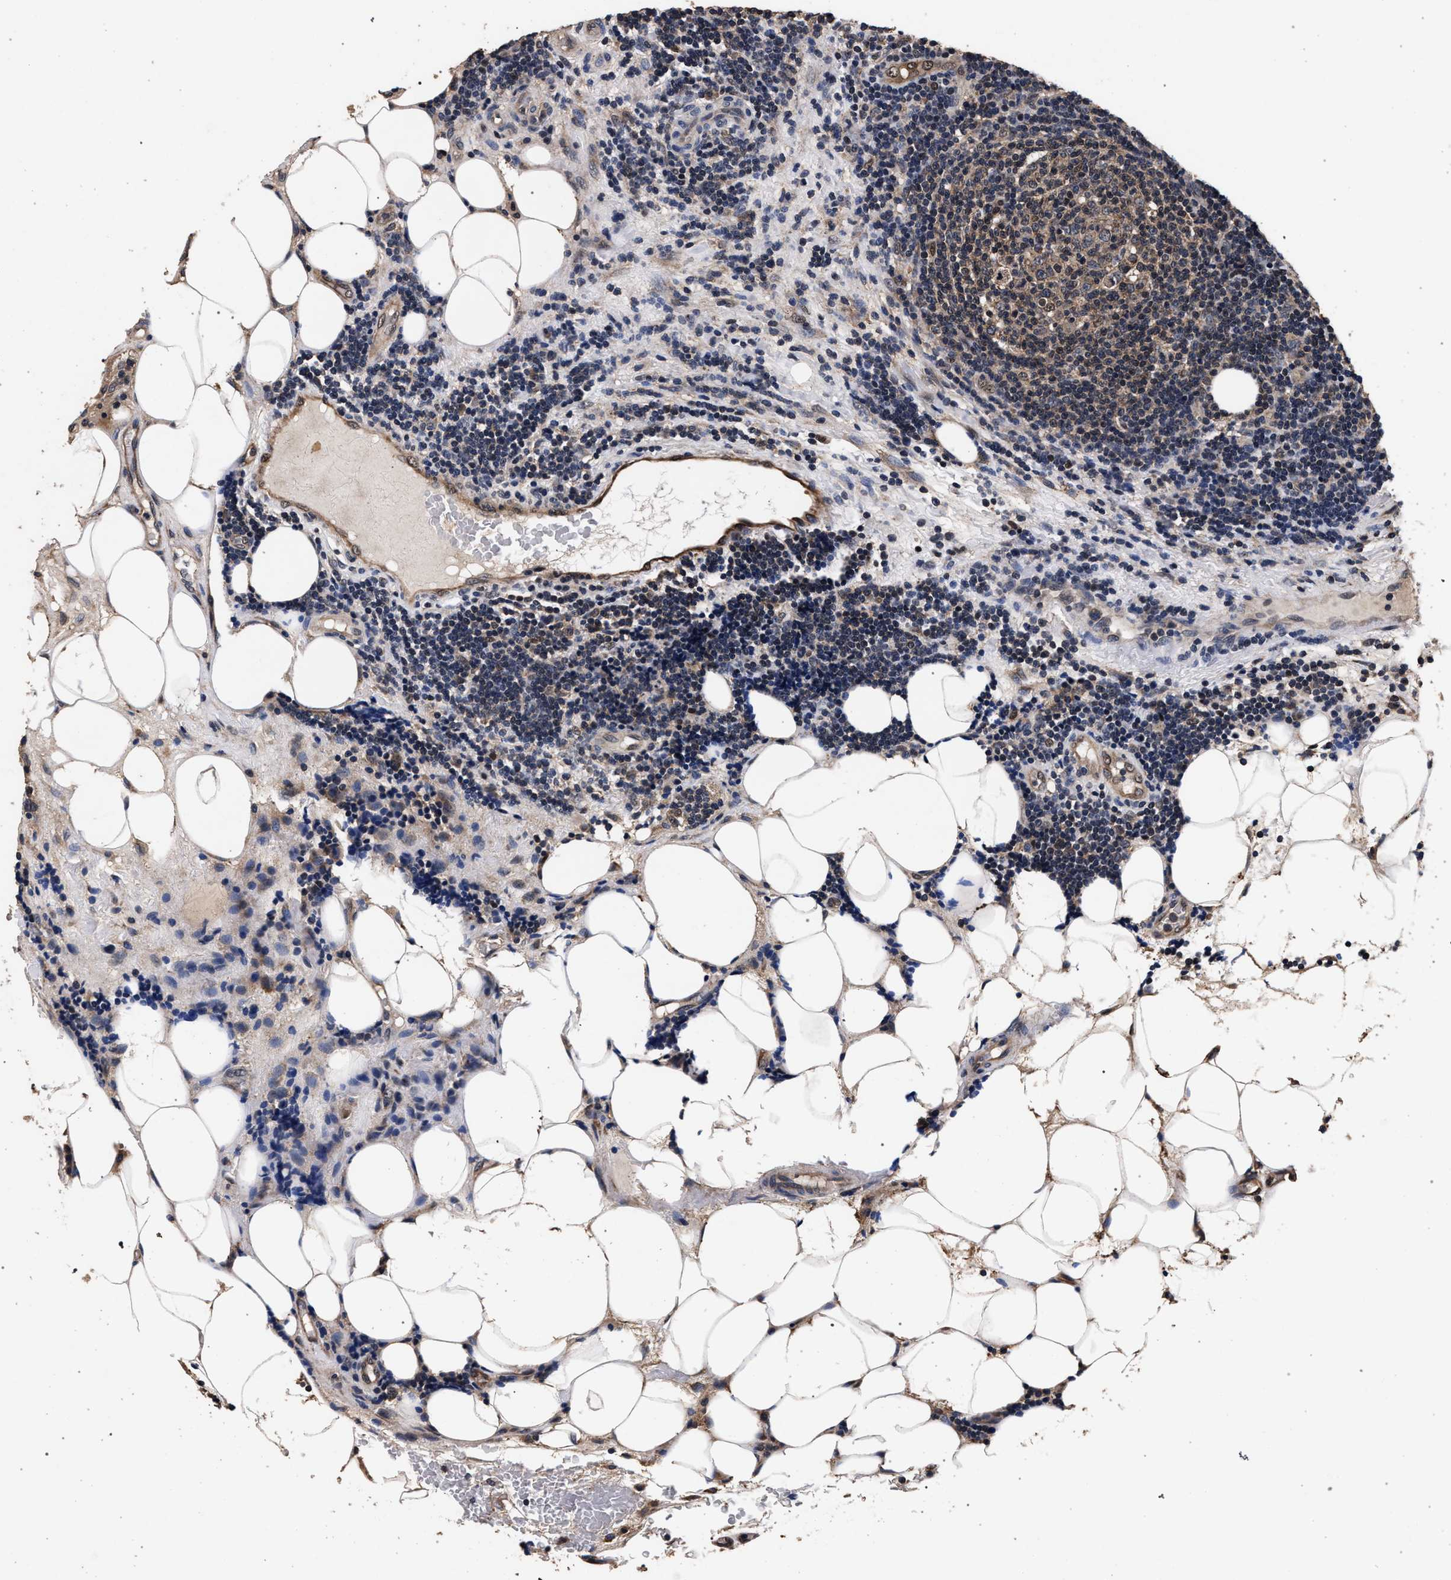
{"staining": {"intensity": "weak", "quantity": "25%-75%", "location": "nuclear"}, "tissue": "lymphoma", "cell_type": "Tumor cells", "image_type": "cancer", "snomed": [{"axis": "morphology", "description": "Malignant lymphoma, non-Hodgkin's type, Low grade"}, {"axis": "topography", "description": "Lymph node"}], "caption": "An image of malignant lymphoma, non-Hodgkin's type (low-grade) stained for a protein reveals weak nuclear brown staining in tumor cells. Using DAB (3,3'-diaminobenzidine) (brown) and hematoxylin (blue) stains, captured at high magnification using brightfield microscopy.", "gene": "ACOX1", "patient": {"sex": "male", "age": 83}}